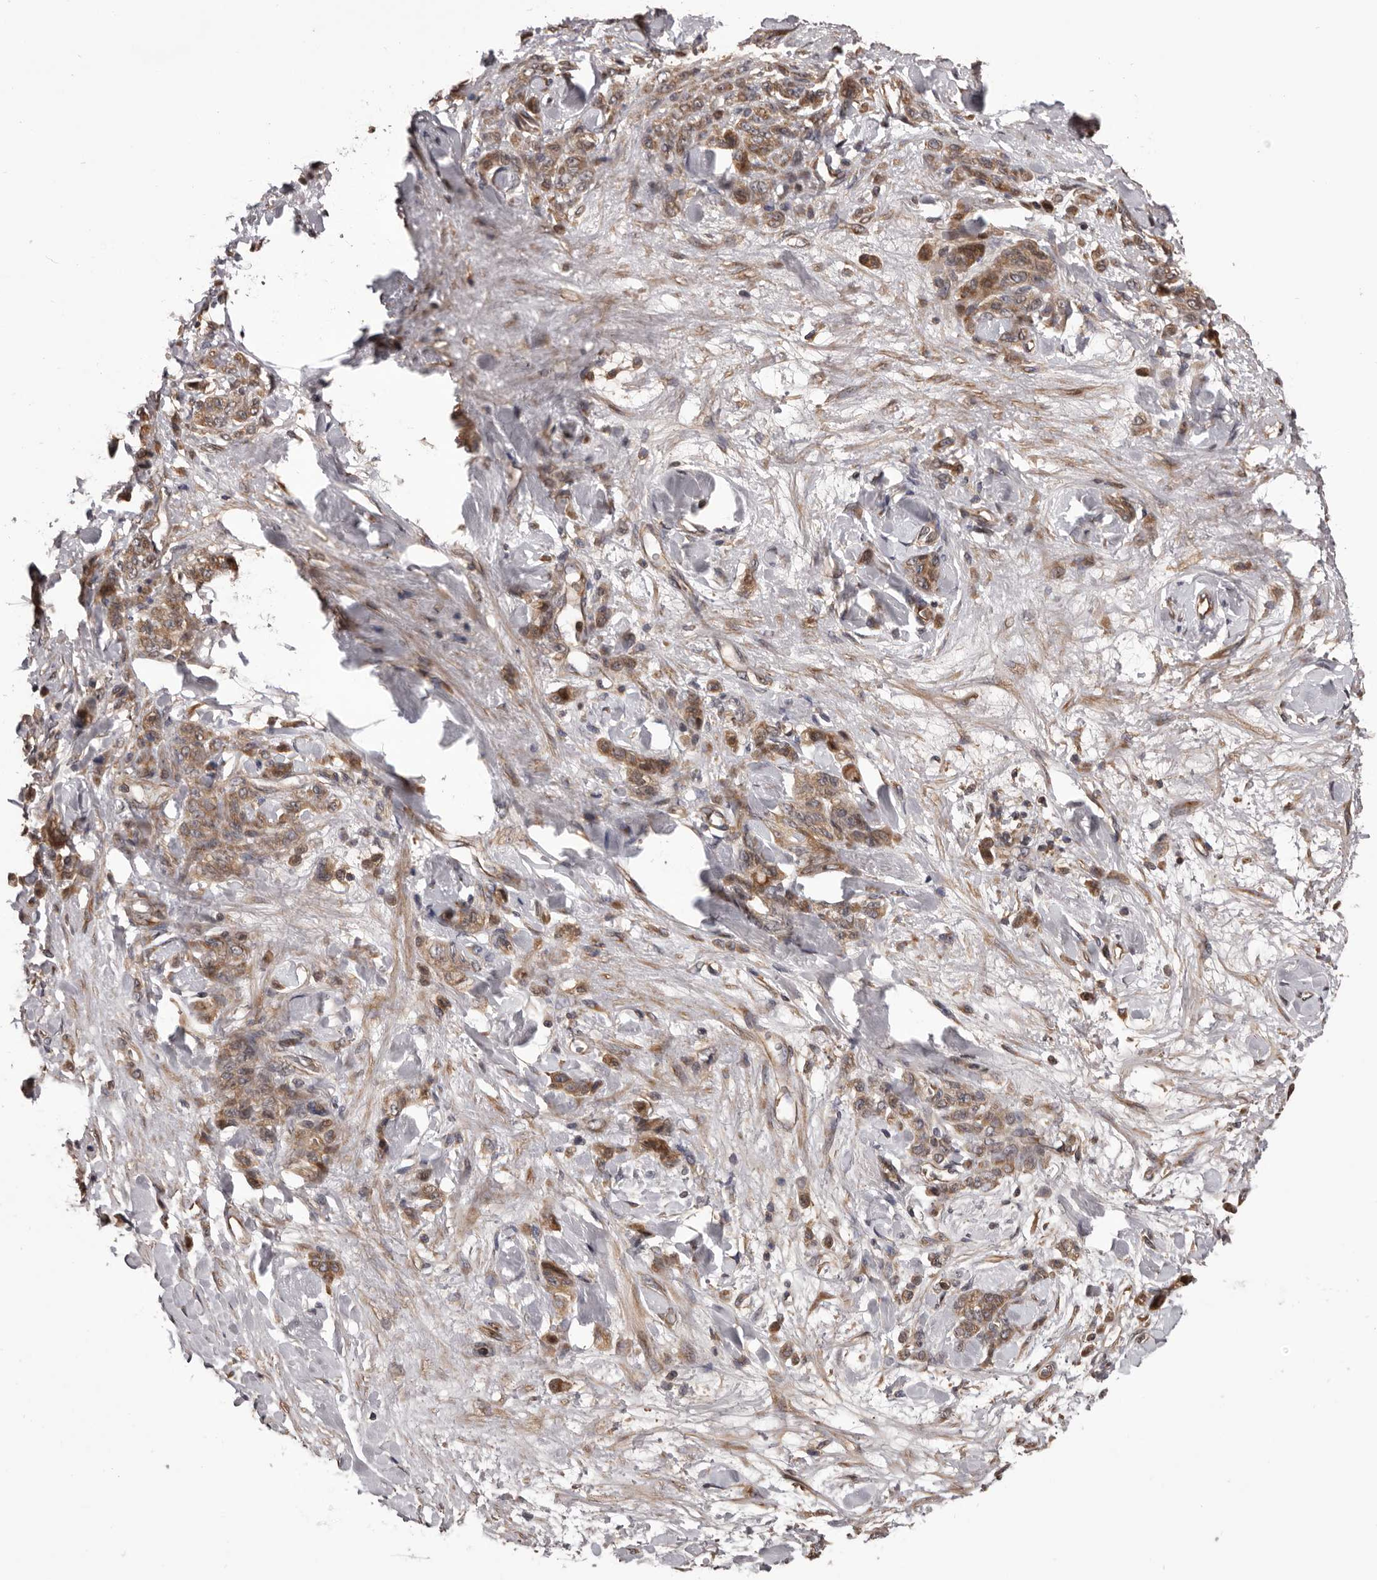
{"staining": {"intensity": "moderate", "quantity": ">75%", "location": "cytoplasmic/membranous"}, "tissue": "stomach cancer", "cell_type": "Tumor cells", "image_type": "cancer", "snomed": [{"axis": "morphology", "description": "Normal tissue, NOS"}, {"axis": "morphology", "description": "Adenocarcinoma, NOS"}, {"axis": "topography", "description": "Stomach"}], "caption": "A micrograph showing moderate cytoplasmic/membranous expression in approximately >75% of tumor cells in stomach adenocarcinoma, as visualized by brown immunohistochemical staining.", "gene": "ADAMTS2", "patient": {"sex": "male", "age": 82}}